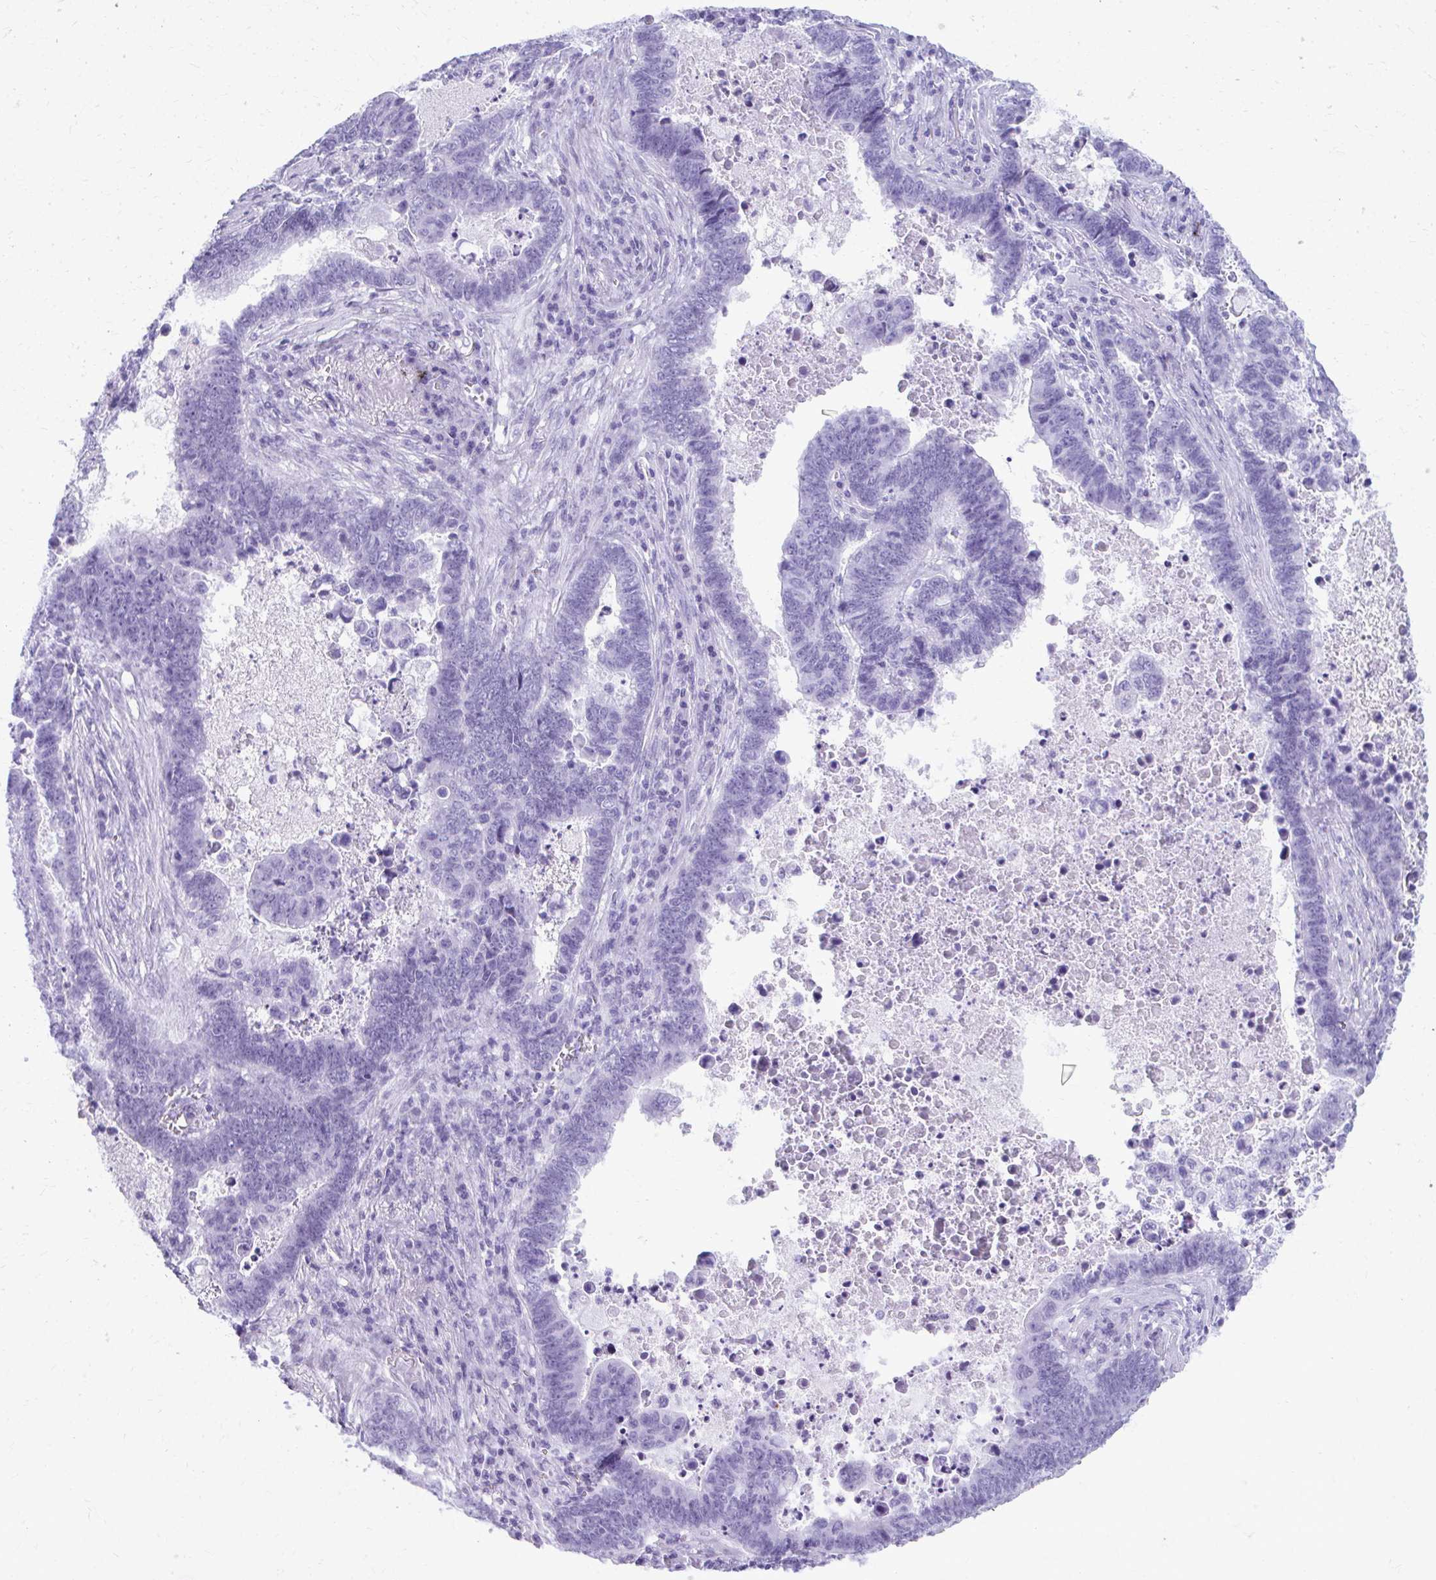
{"staining": {"intensity": "negative", "quantity": "none", "location": "none"}, "tissue": "lung cancer", "cell_type": "Tumor cells", "image_type": "cancer", "snomed": [{"axis": "morphology", "description": "Aneuploidy"}, {"axis": "morphology", "description": "Adenocarcinoma, NOS"}, {"axis": "morphology", "description": "Adenocarcinoma primary or metastatic"}, {"axis": "topography", "description": "Lung"}], "caption": "Tumor cells are negative for brown protein staining in lung adenocarcinoma primary or metastatic.", "gene": "MAF1", "patient": {"sex": "female", "age": 75}}